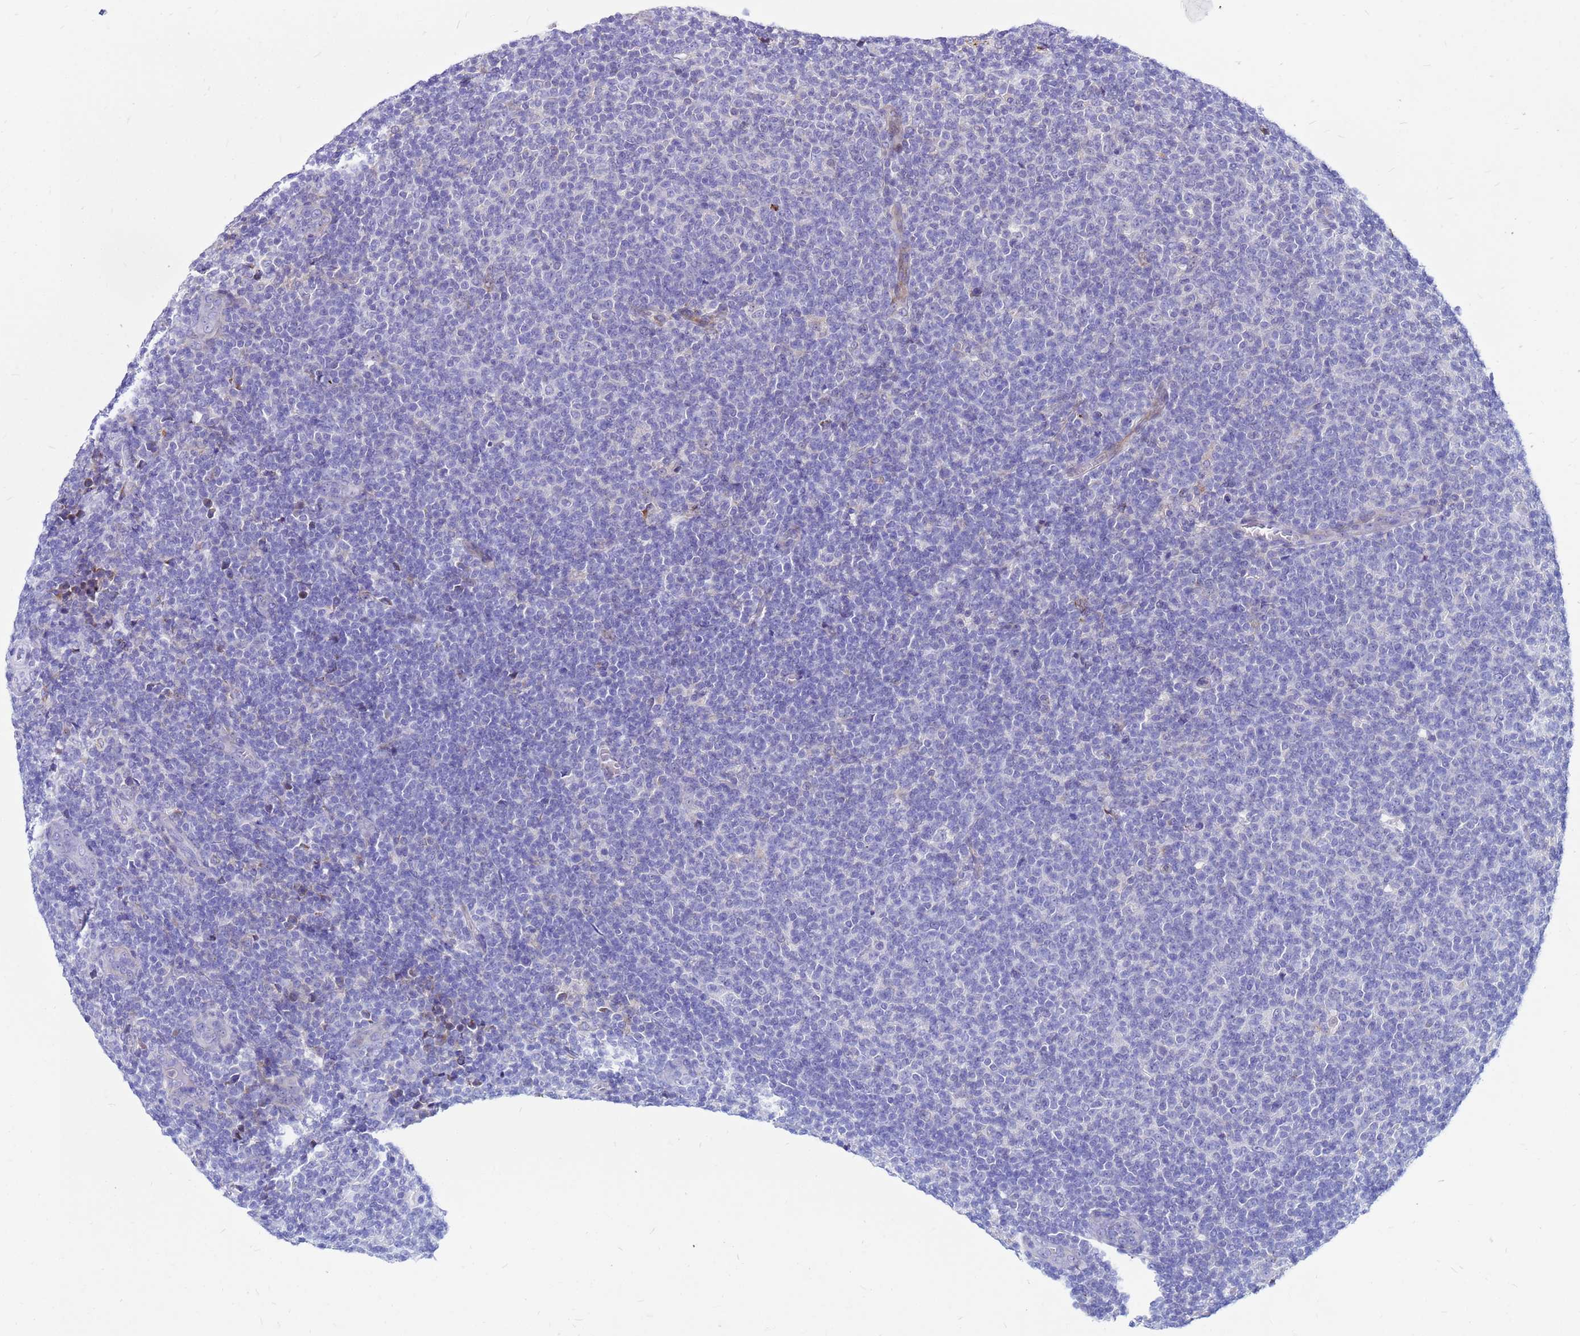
{"staining": {"intensity": "negative", "quantity": "none", "location": "none"}, "tissue": "lymphoma", "cell_type": "Tumor cells", "image_type": "cancer", "snomed": [{"axis": "morphology", "description": "Malignant lymphoma, non-Hodgkin's type, Low grade"}, {"axis": "topography", "description": "Lymph node"}], "caption": "Immunohistochemical staining of lymphoma shows no significant staining in tumor cells. (Stains: DAB IHC with hematoxylin counter stain, Microscopy: brightfield microscopy at high magnification).", "gene": "FHIP1A", "patient": {"sex": "male", "age": 66}}